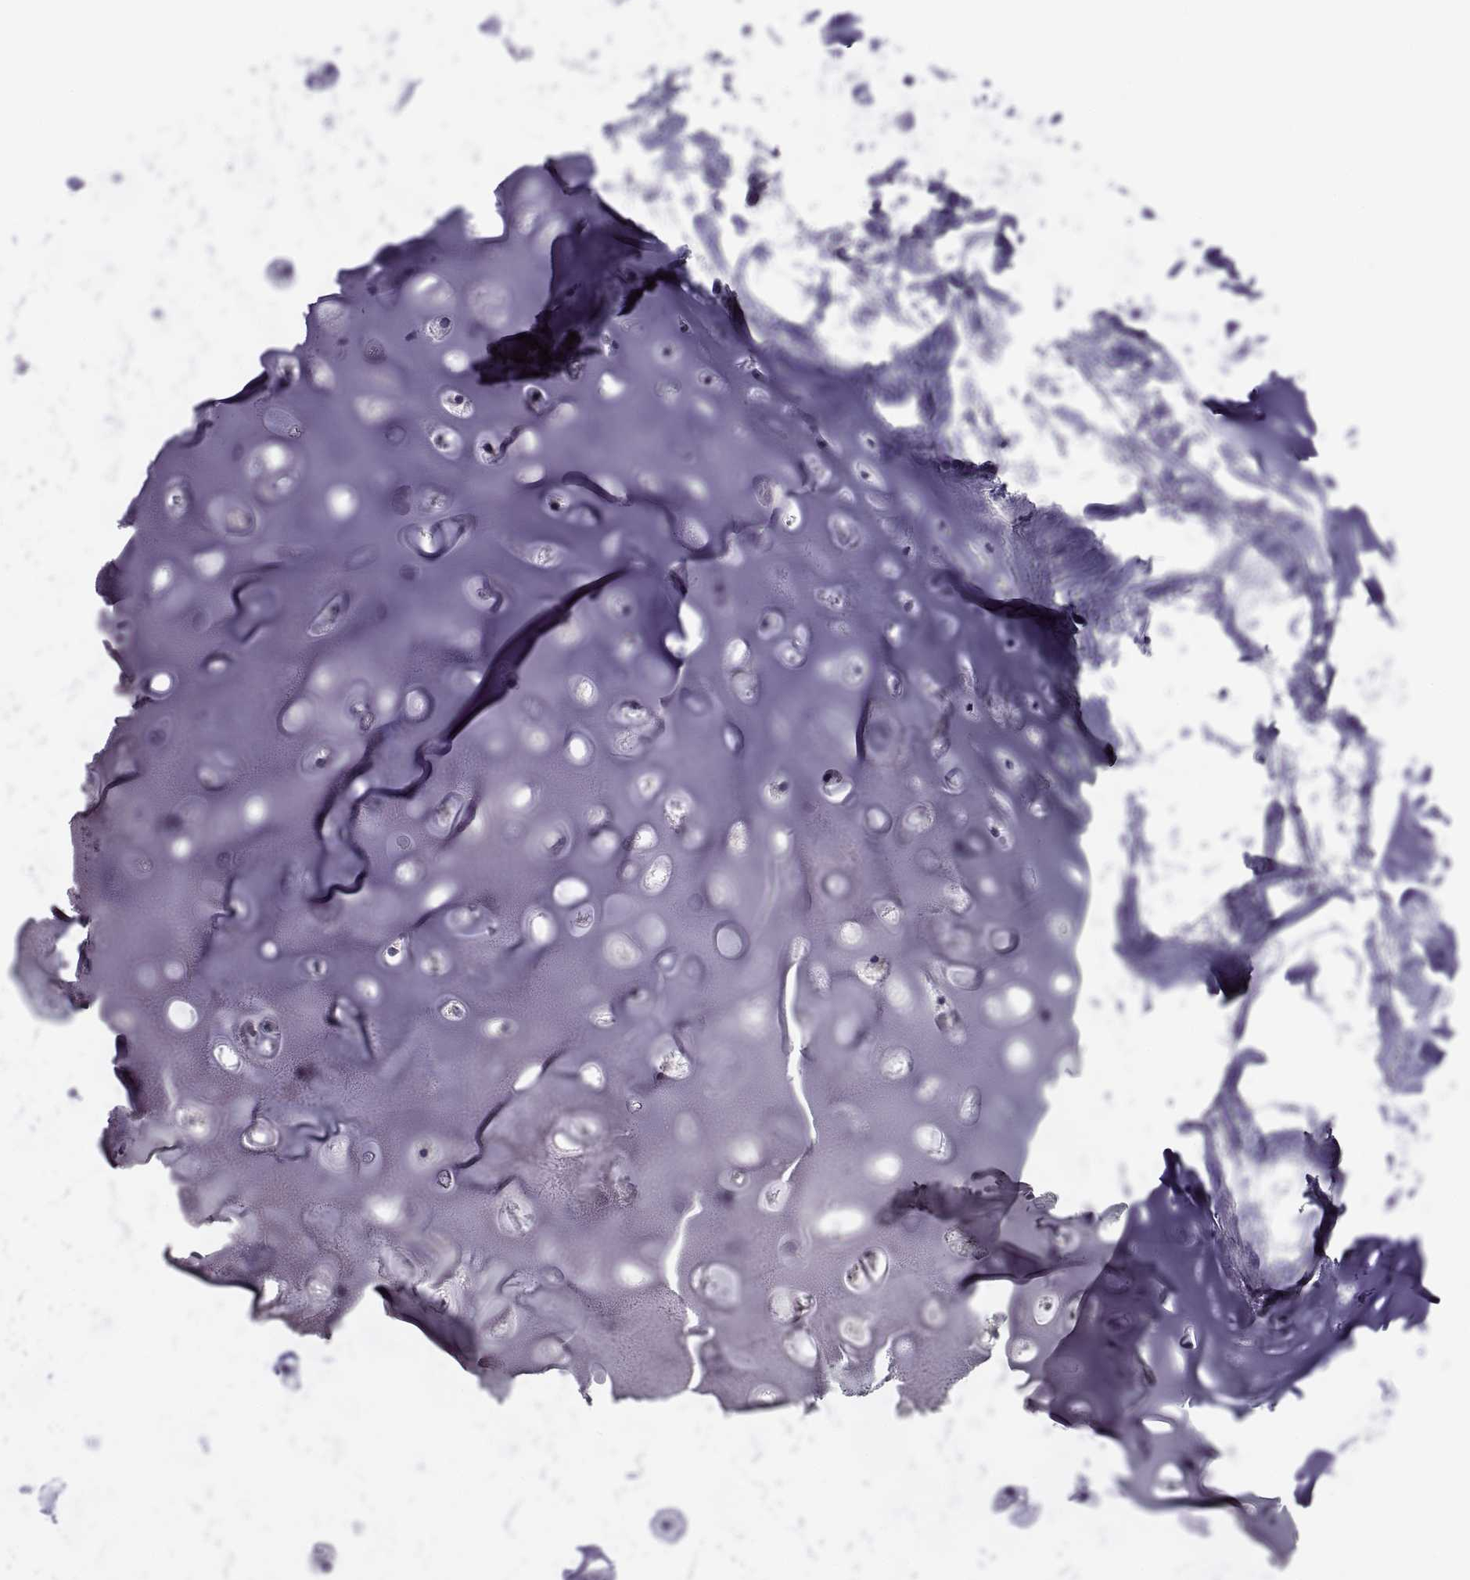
{"staining": {"intensity": "negative", "quantity": "none", "location": "none"}, "tissue": "adipose tissue", "cell_type": "Adipocytes", "image_type": "normal", "snomed": [{"axis": "morphology", "description": "Normal tissue, NOS"}, {"axis": "morphology", "description": "Squamous cell carcinoma, NOS"}, {"axis": "topography", "description": "Cartilage tissue"}, {"axis": "topography", "description": "Lung"}], "caption": "A micrograph of adipose tissue stained for a protein exhibits no brown staining in adipocytes. (DAB immunohistochemistry visualized using brightfield microscopy, high magnification).", "gene": "TMEM158", "patient": {"sex": "male", "age": 66}}